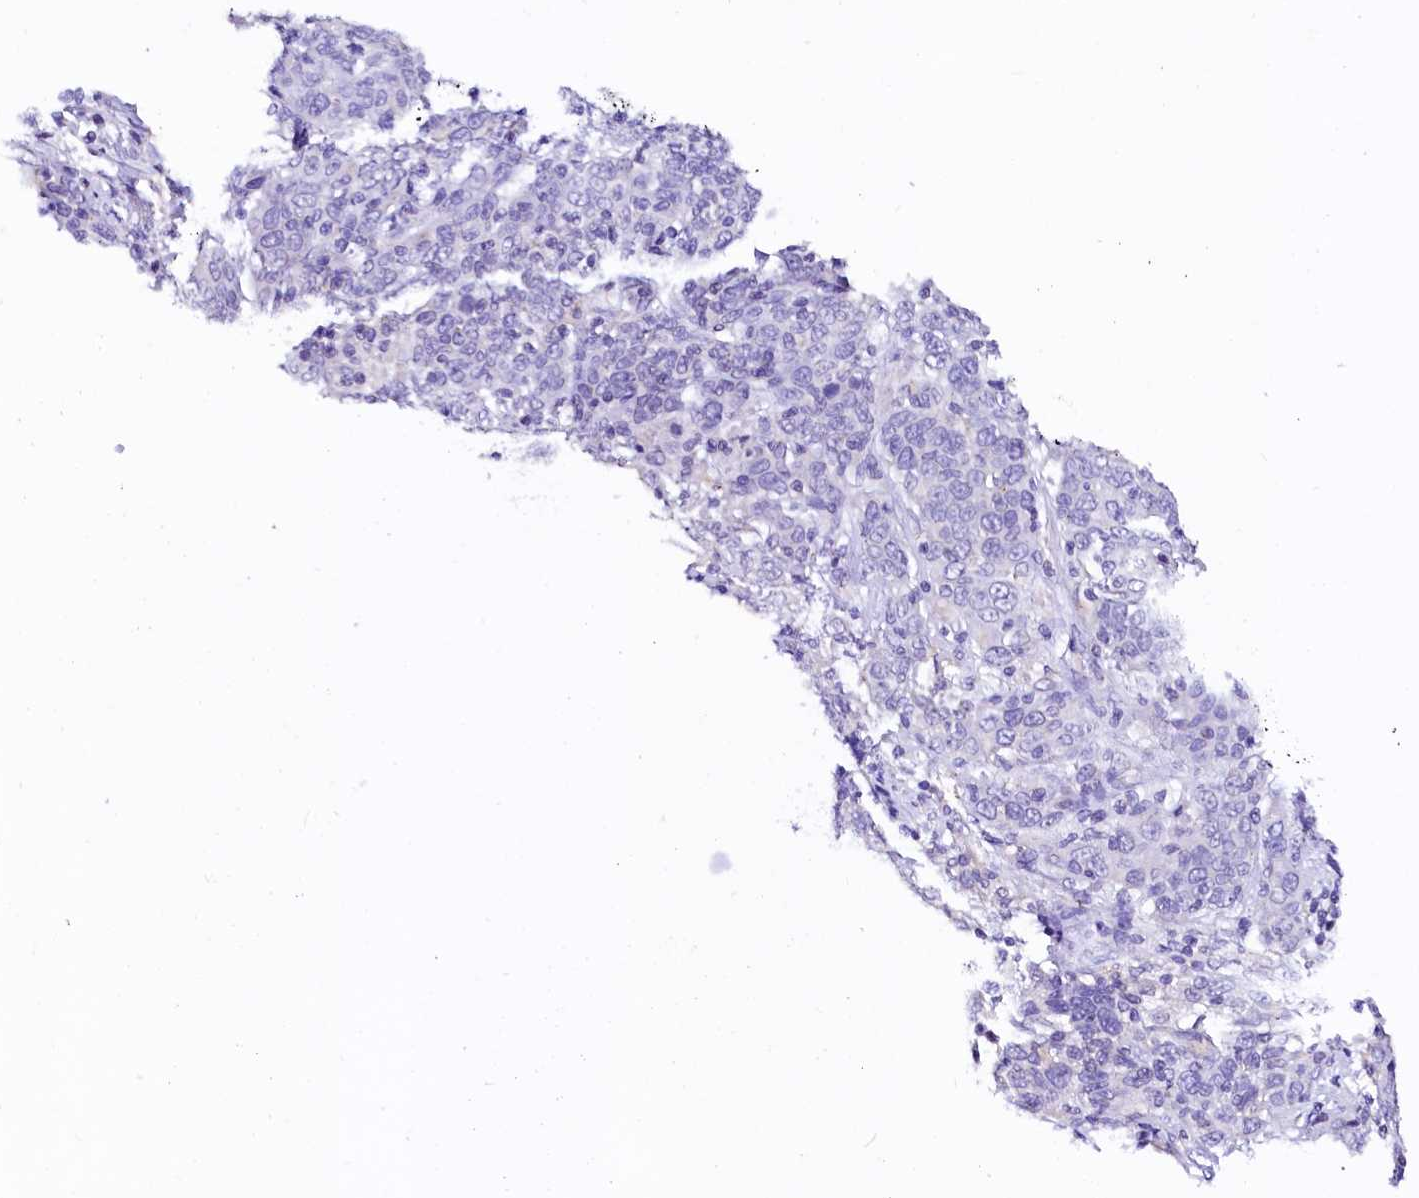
{"staining": {"intensity": "negative", "quantity": "none", "location": "none"}, "tissue": "cervical cancer", "cell_type": "Tumor cells", "image_type": "cancer", "snomed": [{"axis": "morphology", "description": "Squamous cell carcinoma, NOS"}, {"axis": "topography", "description": "Cervix"}], "caption": "DAB immunohistochemical staining of human cervical cancer (squamous cell carcinoma) exhibits no significant expression in tumor cells.", "gene": "NALF1", "patient": {"sex": "female", "age": 67}}